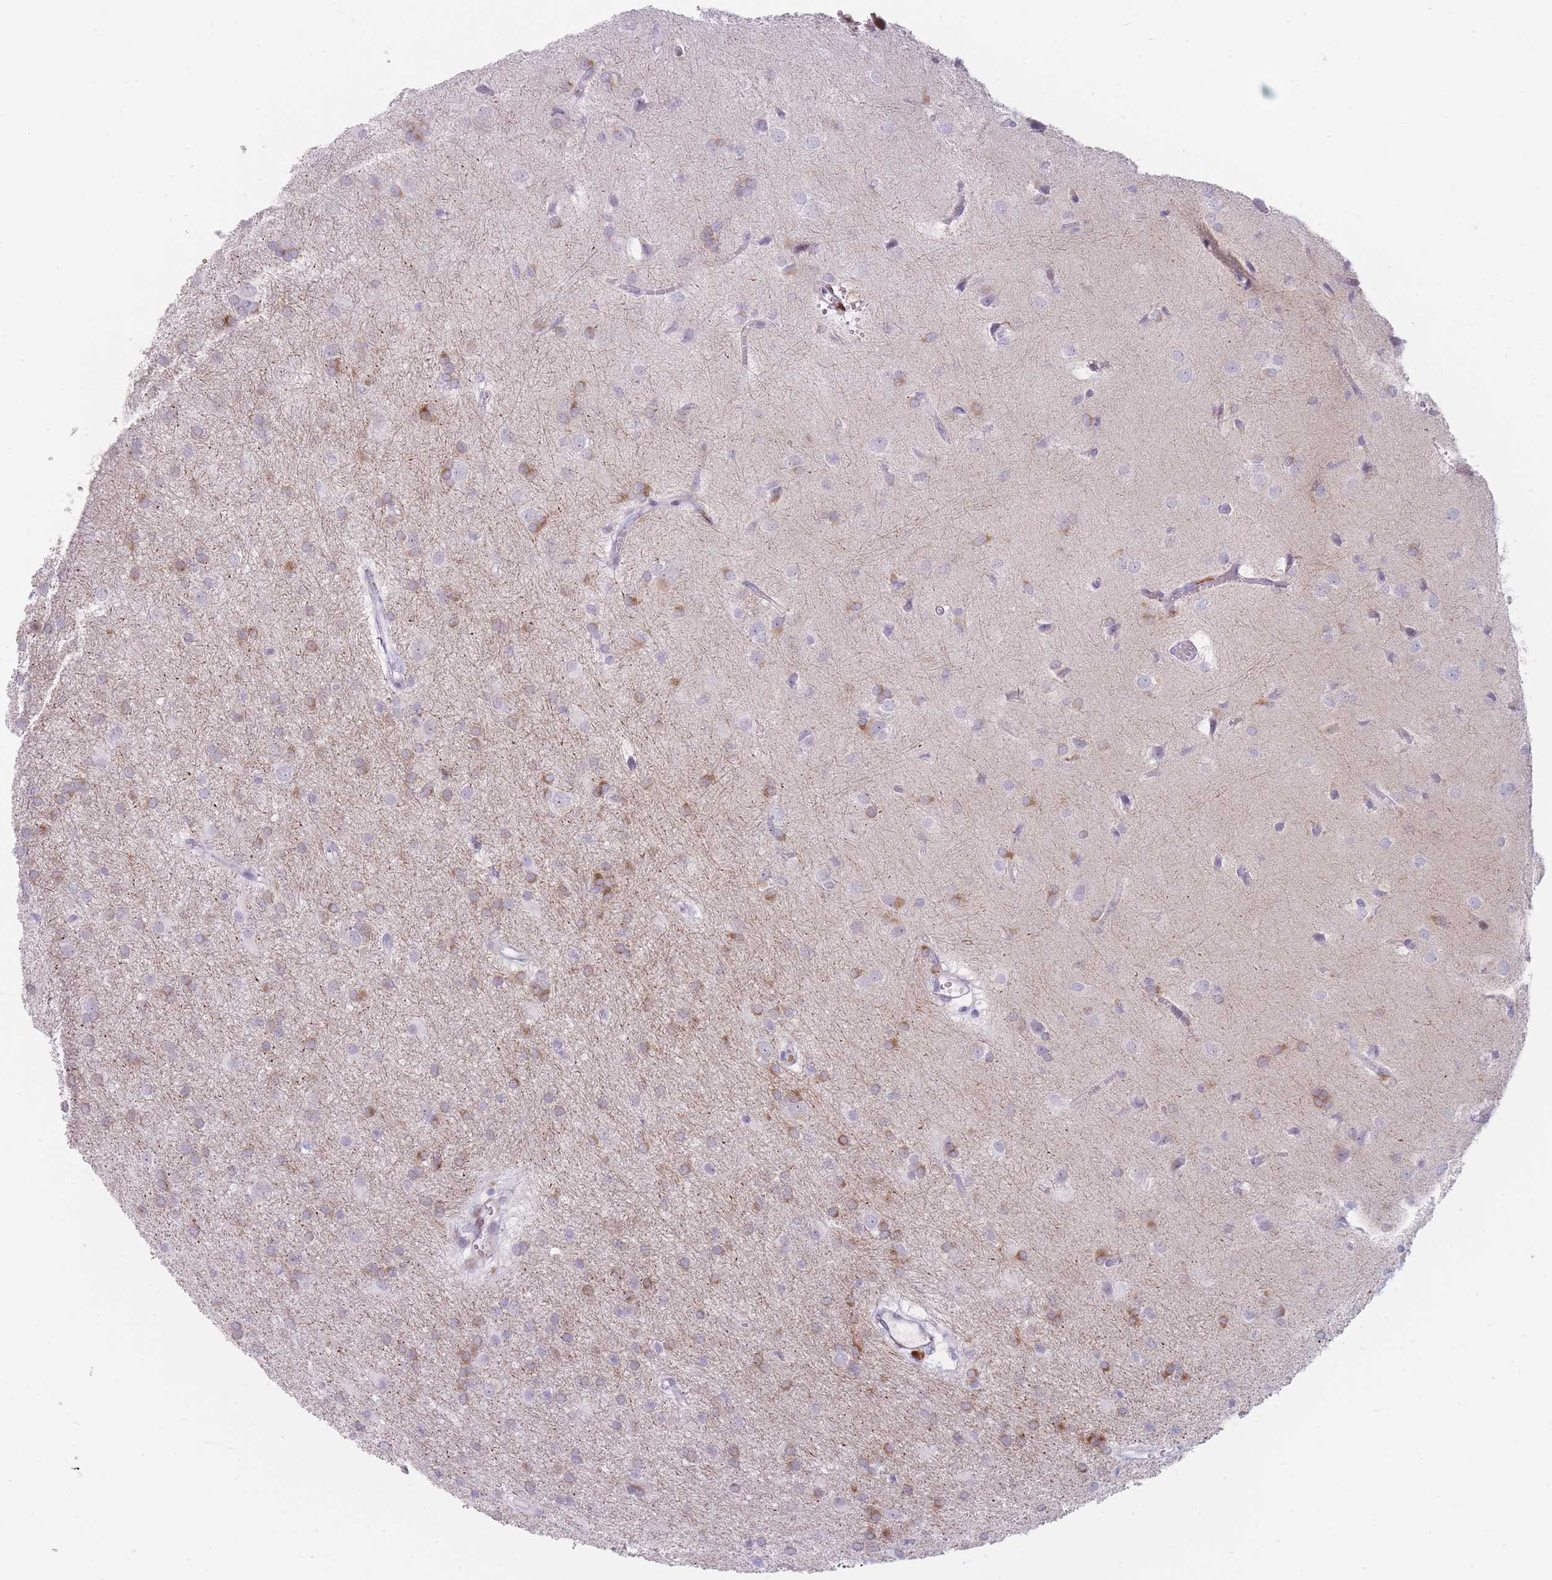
{"staining": {"intensity": "moderate", "quantity": "25%-75%", "location": "cytoplasmic/membranous"}, "tissue": "glioma", "cell_type": "Tumor cells", "image_type": "cancer", "snomed": [{"axis": "morphology", "description": "Glioma, malignant, High grade"}, {"axis": "topography", "description": "Brain"}], "caption": "This is a histology image of immunohistochemistry staining of malignant glioma (high-grade), which shows moderate staining in the cytoplasmic/membranous of tumor cells.", "gene": "IFNA6", "patient": {"sex": "female", "age": 50}}